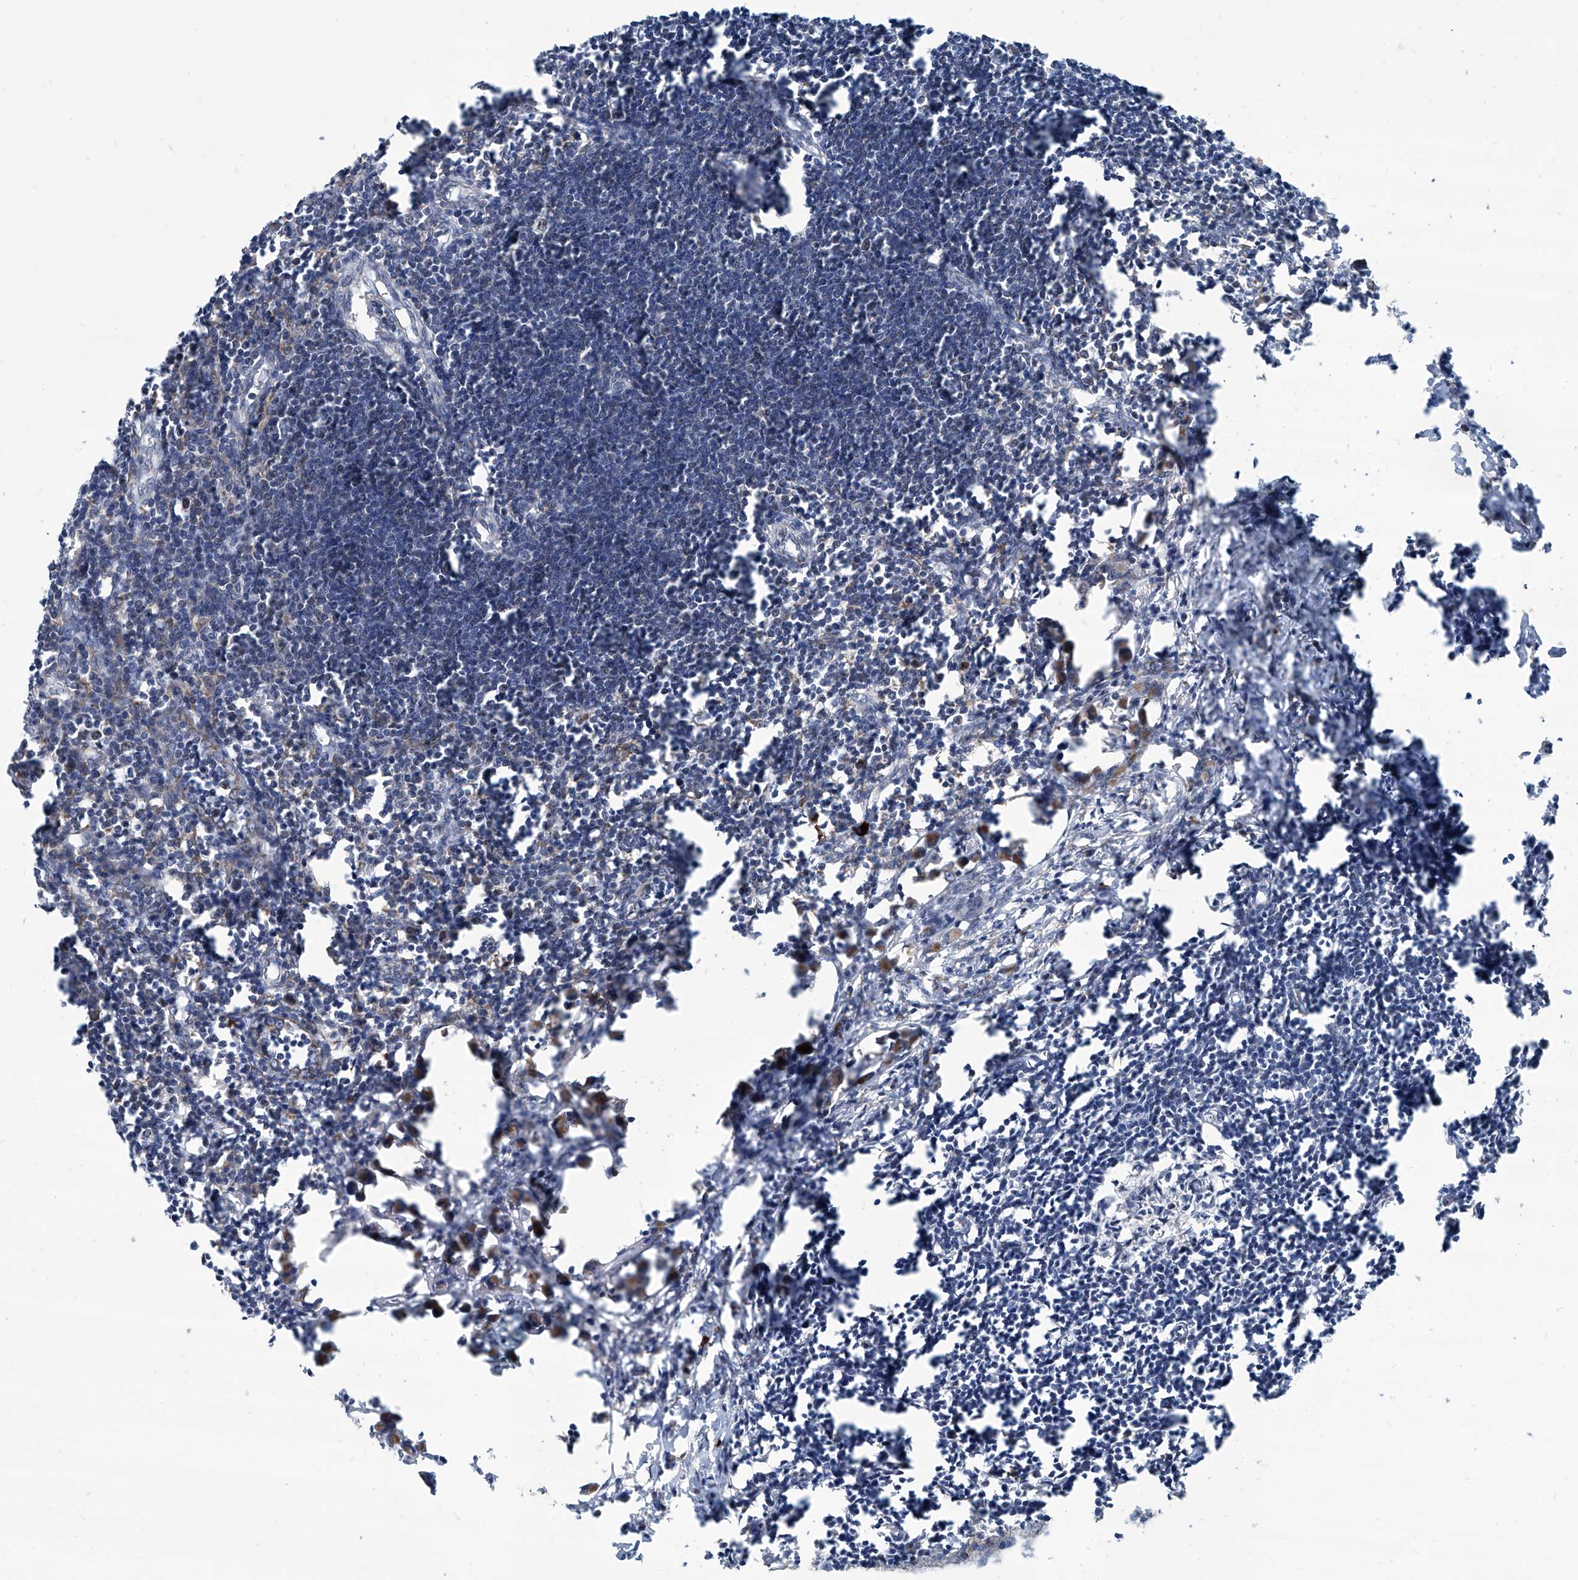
{"staining": {"intensity": "moderate", "quantity": "25%-75%", "location": "cytoplasmic/membranous"}, "tissue": "lymph node", "cell_type": "Germinal center cells", "image_type": "normal", "snomed": [{"axis": "morphology", "description": "Normal tissue, NOS"}, {"axis": "morphology", "description": "Malignant melanoma, Metastatic site"}, {"axis": "topography", "description": "Lymph node"}], "caption": "Benign lymph node displays moderate cytoplasmic/membranous expression in approximately 25%-75% of germinal center cells.", "gene": "USP48", "patient": {"sex": "male", "age": 41}}